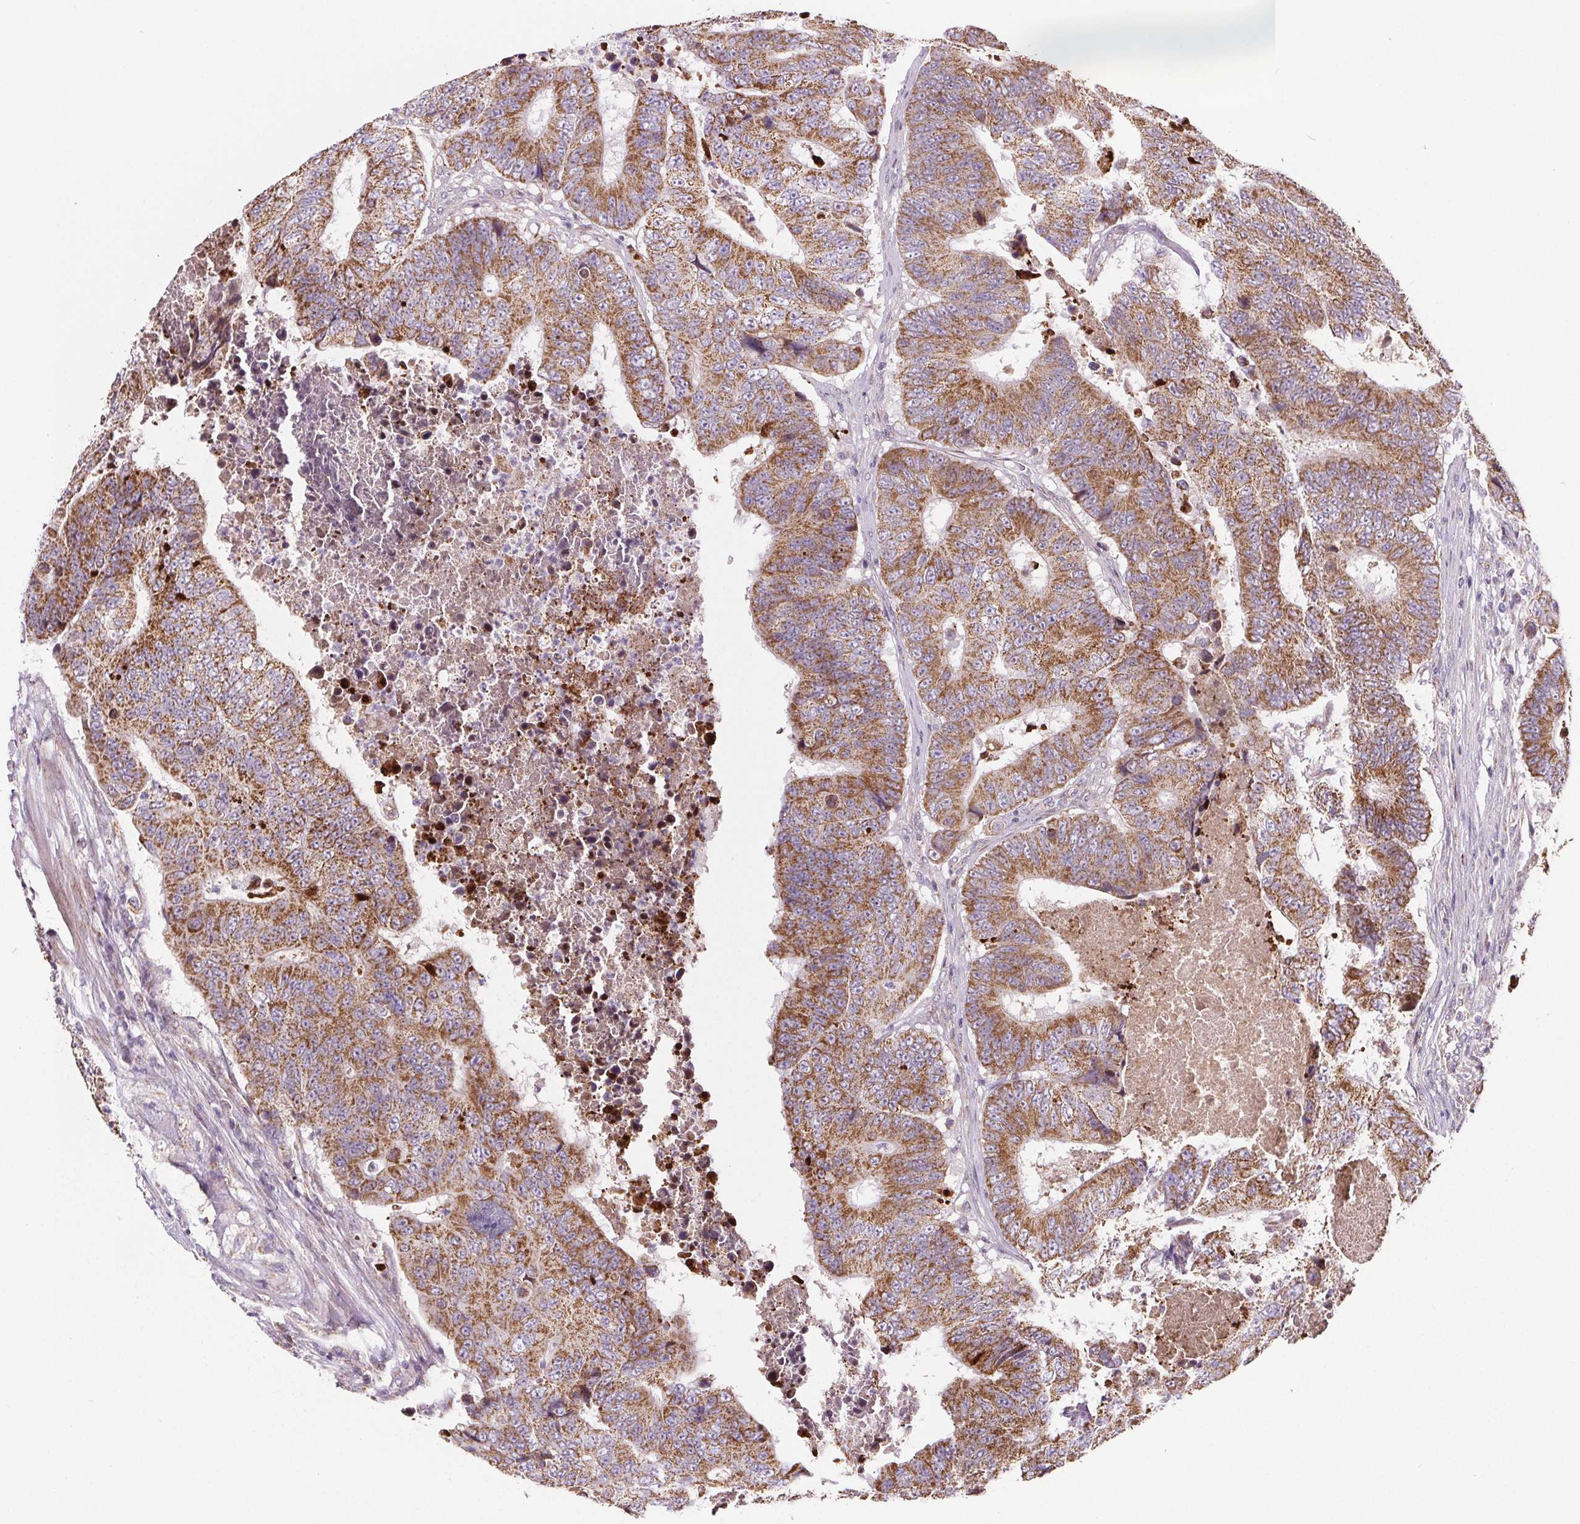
{"staining": {"intensity": "moderate", "quantity": ">75%", "location": "cytoplasmic/membranous"}, "tissue": "colorectal cancer", "cell_type": "Tumor cells", "image_type": "cancer", "snomed": [{"axis": "morphology", "description": "Adenocarcinoma, NOS"}, {"axis": "topography", "description": "Colon"}], "caption": "IHC staining of colorectal cancer, which reveals medium levels of moderate cytoplasmic/membranous expression in about >75% of tumor cells indicating moderate cytoplasmic/membranous protein positivity. The staining was performed using DAB (brown) for protein detection and nuclei were counterstained in hematoxylin (blue).", "gene": "SUCLA2", "patient": {"sex": "female", "age": 48}}